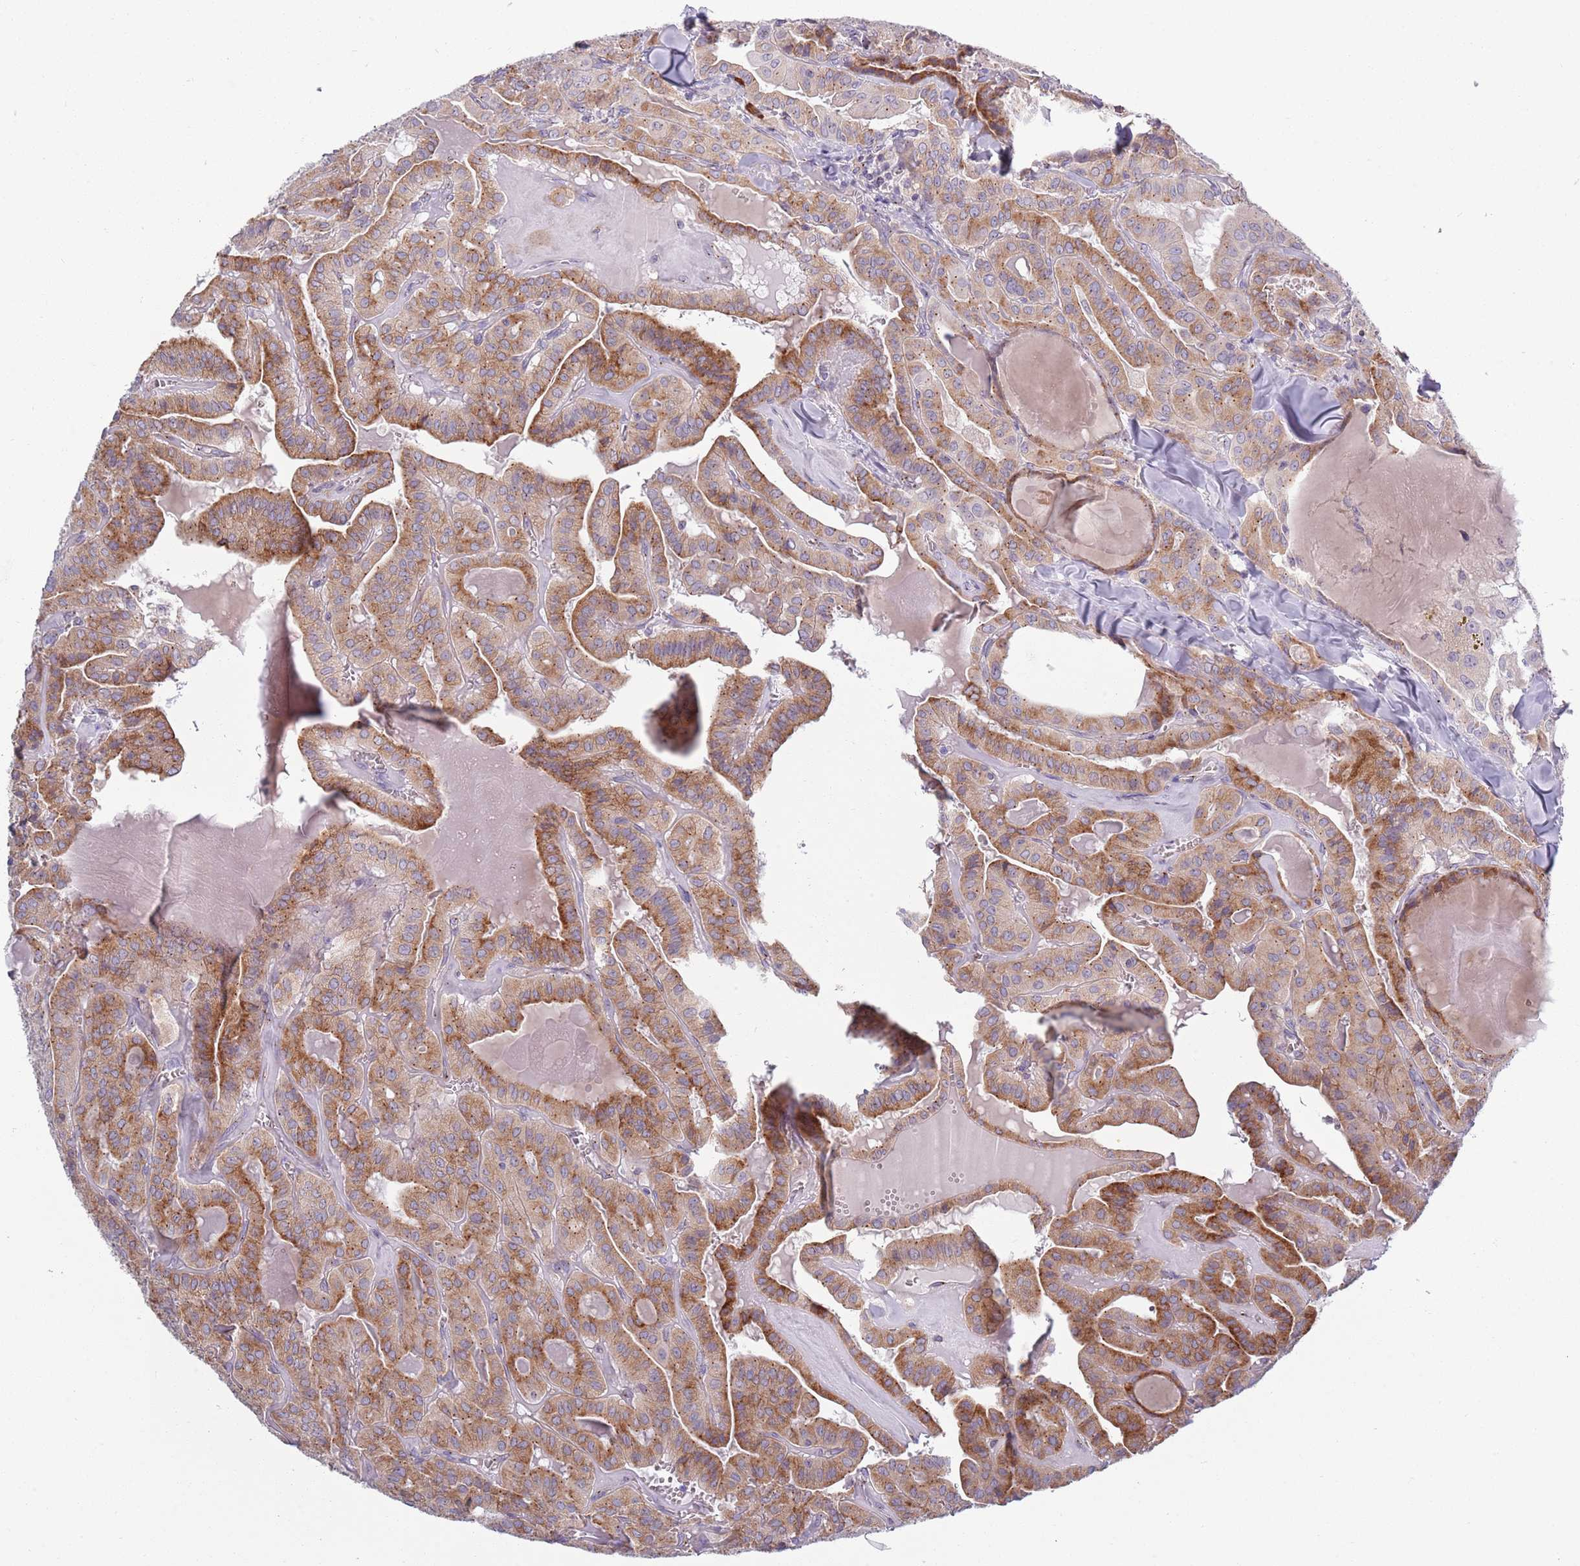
{"staining": {"intensity": "moderate", "quantity": ">75%", "location": "cytoplasmic/membranous"}, "tissue": "thyroid cancer", "cell_type": "Tumor cells", "image_type": "cancer", "snomed": [{"axis": "morphology", "description": "Papillary adenocarcinoma, NOS"}, {"axis": "topography", "description": "Thyroid gland"}], "caption": "High-power microscopy captured an immunohistochemistry photomicrograph of thyroid cancer, revealing moderate cytoplasmic/membranous positivity in approximately >75% of tumor cells. Nuclei are stained in blue.", "gene": "LTB", "patient": {"sex": "male", "age": 52}}